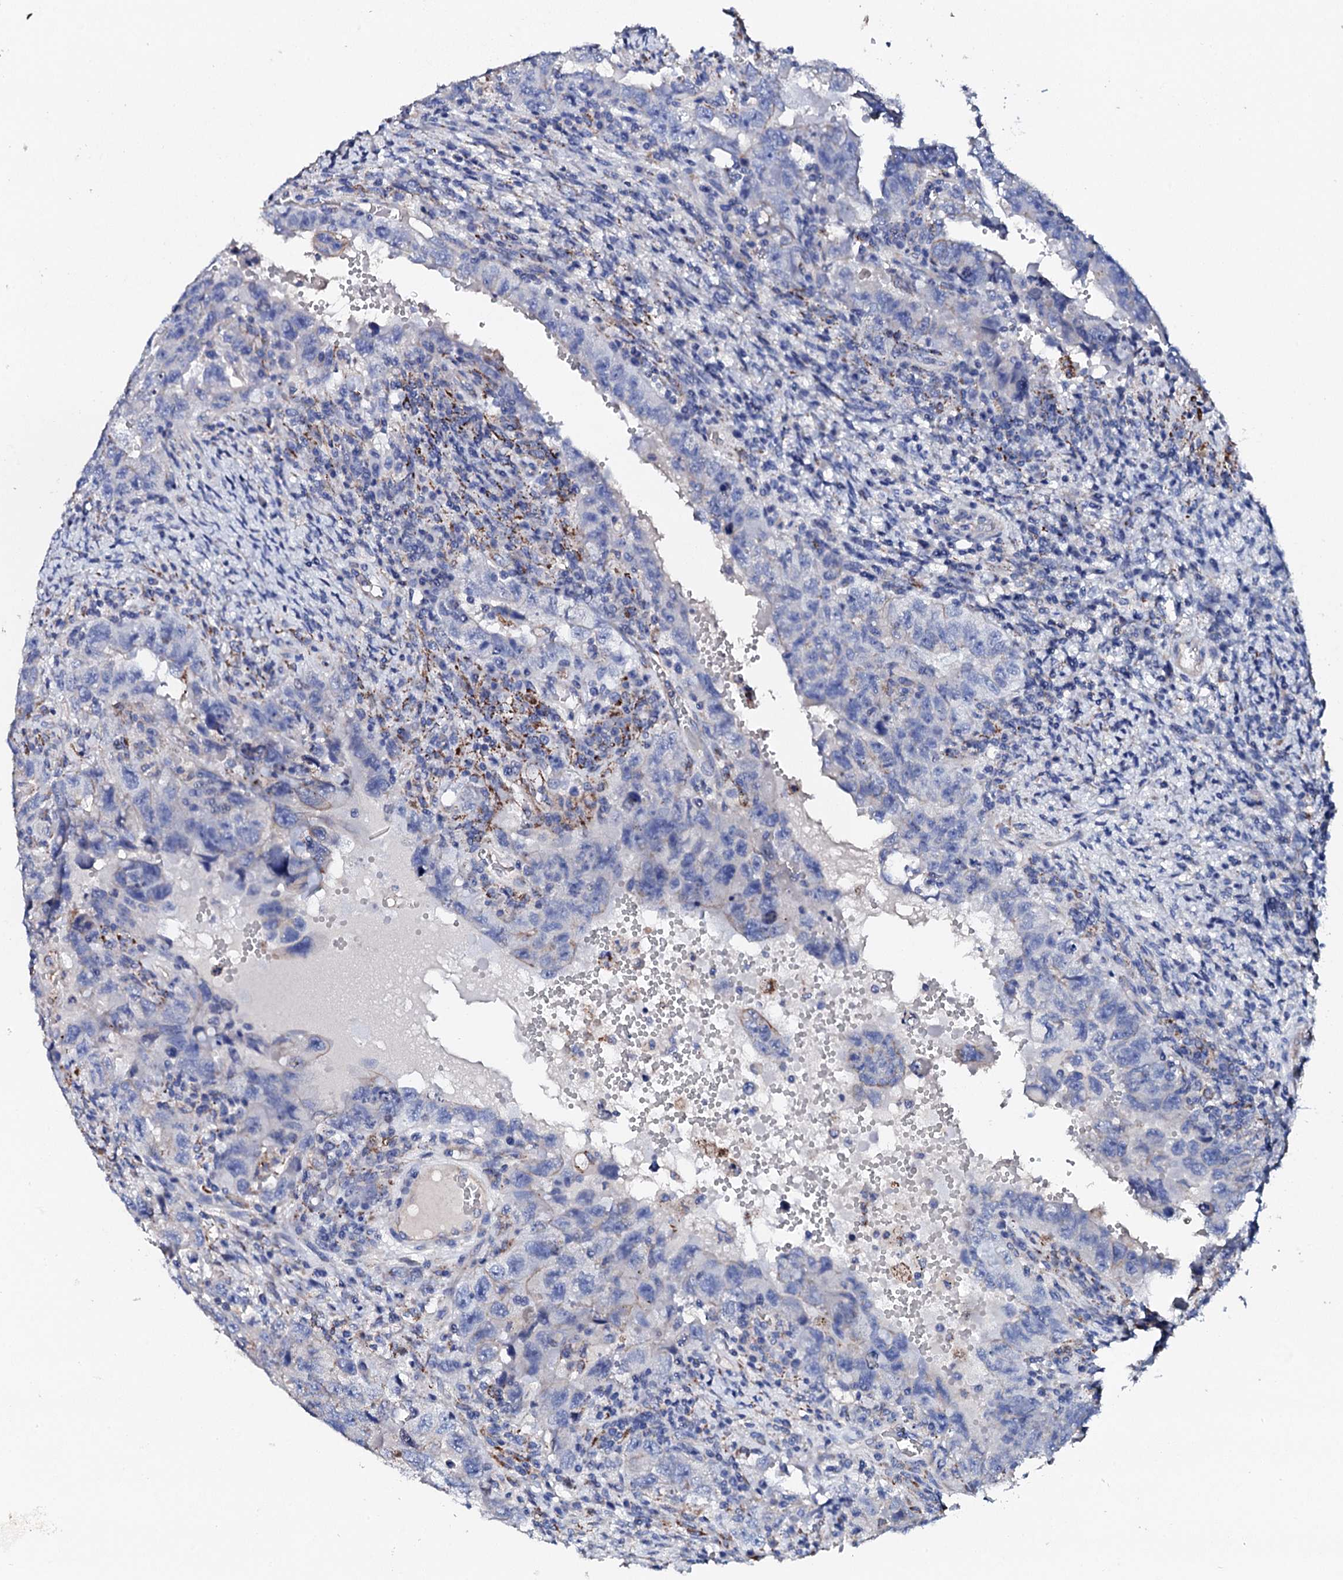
{"staining": {"intensity": "negative", "quantity": "none", "location": "none"}, "tissue": "testis cancer", "cell_type": "Tumor cells", "image_type": "cancer", "snomed": [{"axis": "morphology", "description": "Carcinoma, Embryonal, NOS"}, {"axis": "topography", "description": "Testis"}], "caption": "Immunohistochemistry of human testis embryonal carcinoma reveals no expression in tumor cells.", "gene": "KLHL32", "patient": {"sex": "male", "age": 26}}